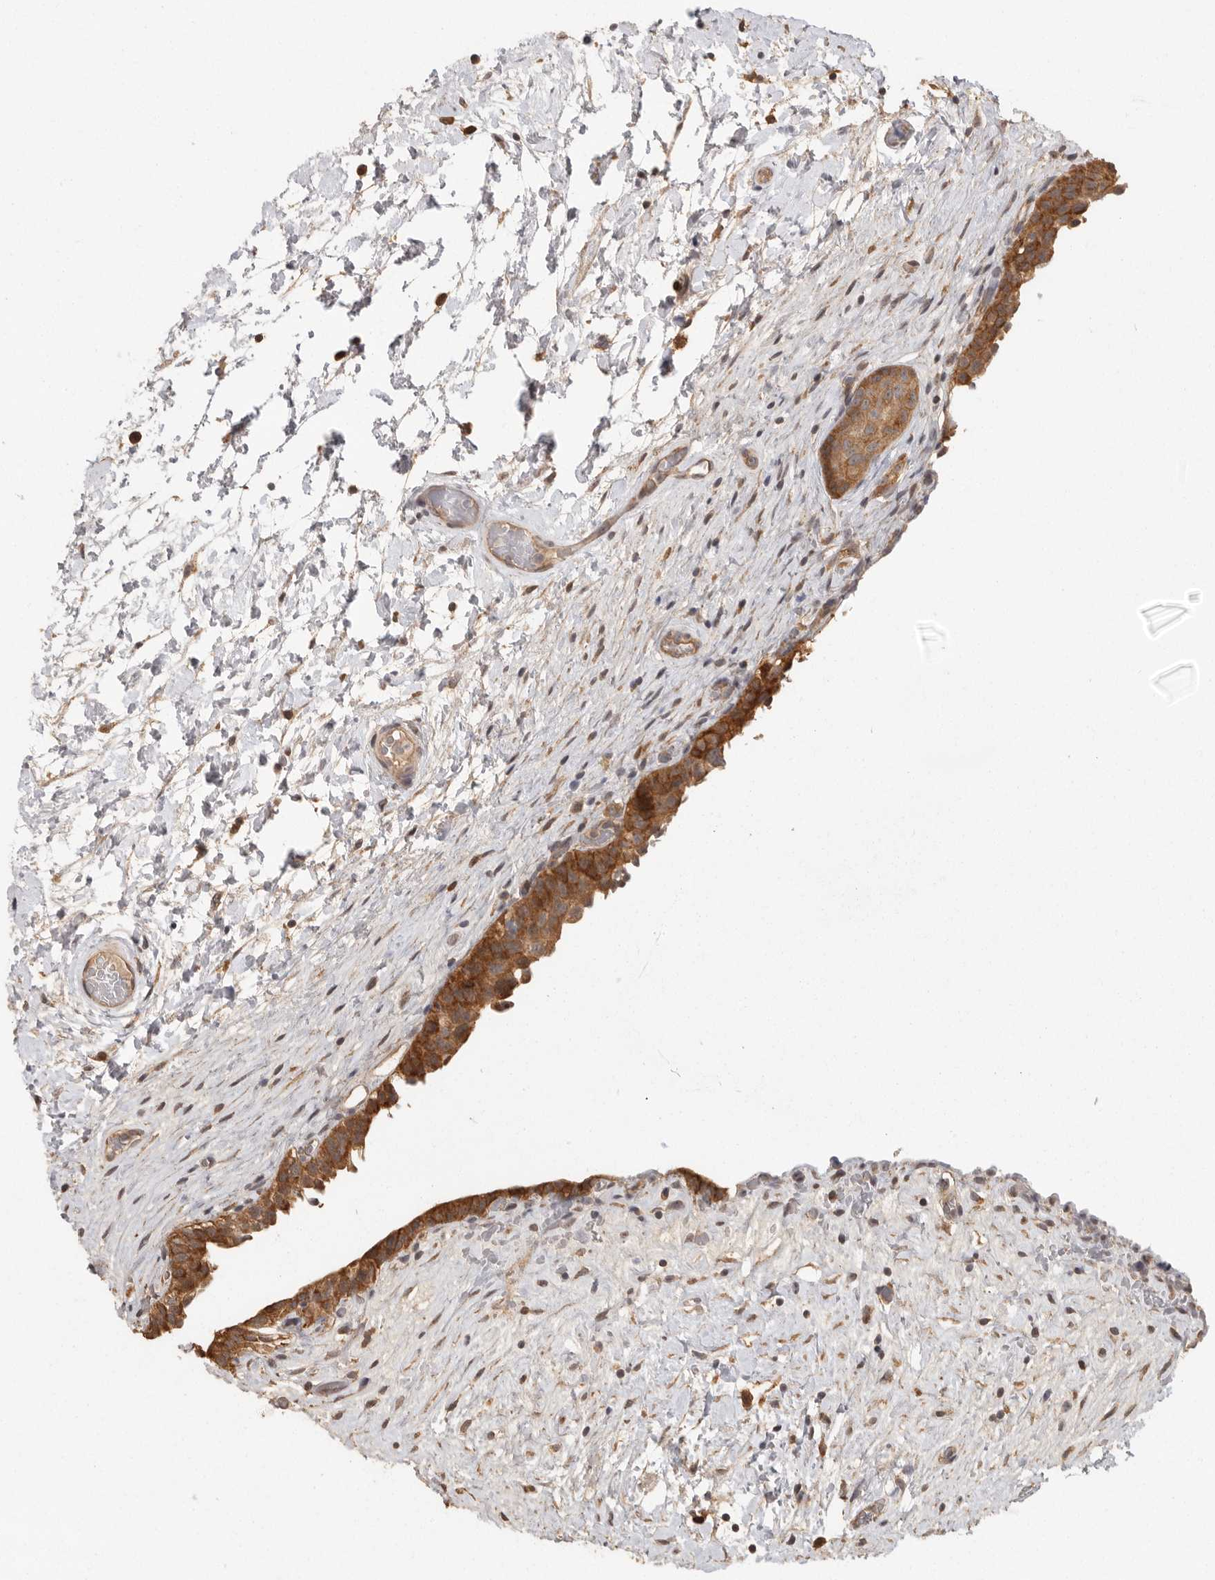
{"staining": {"intensity": "strong", "quantity": ">75%", "location": "cytoplasmic/membranous"}, "tissue": "urinary bladder", "cell_type": "Urothelial cells", "image_type": "normal", "snomed": [{"axis": "morphology", "description": "Normal tissue, NOS"}, {"axis": "topography", "description": "Urinary bladder"}], "caption": "A brown stain highlights strong cytoplasmic/membranous expression of a protein in urothelial cells of normal urinary bladder.", "gene": "BAIAP2", "patient": {"sex": "male", "age": 74}}